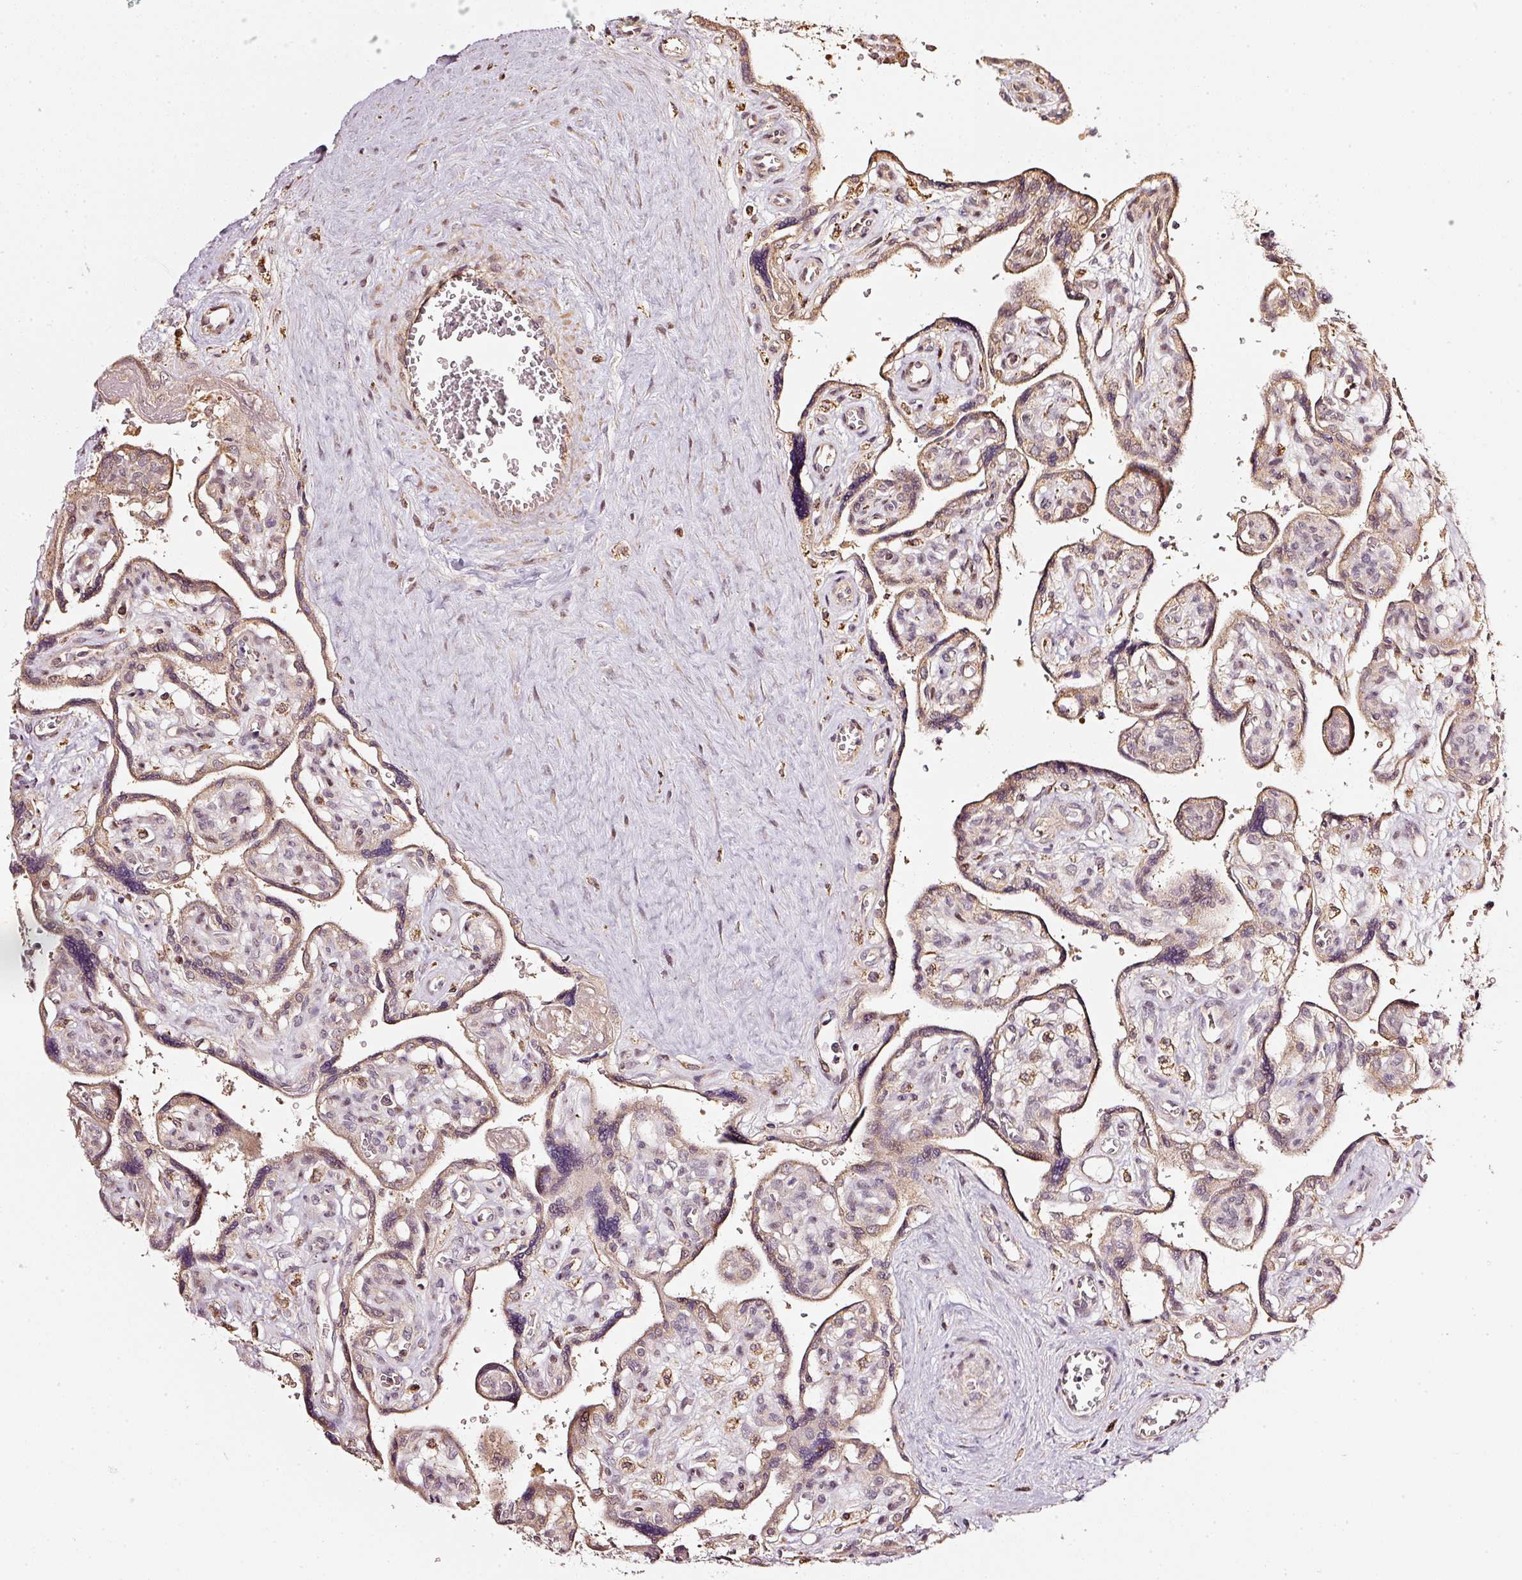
{"staining": {"intensity": "weak", "quantity": ">75%", "location": "cytoplasmic/membranous"}, "tissue": "placenta", "cell_type": "Decidual cells", "image_type": "normal", "snomed": [{"axis": "morphology", "description": "Normal tissue, NOS"}, {"axis": "topography", "description": "Placenta"}], "caption": "An immunohistochemistry (IHC) image of unremarkable tissue is shown. Protein staining in brown labels weak cytoplasmic/membranous positivity in placenta within decidual cells. (DAB (3,3'-diaminobenzidine) IHC, brown staining for protein, blue staining for nuclei).", "gene": "RAB35", "patient": {"sex": "female", "age": 39}}